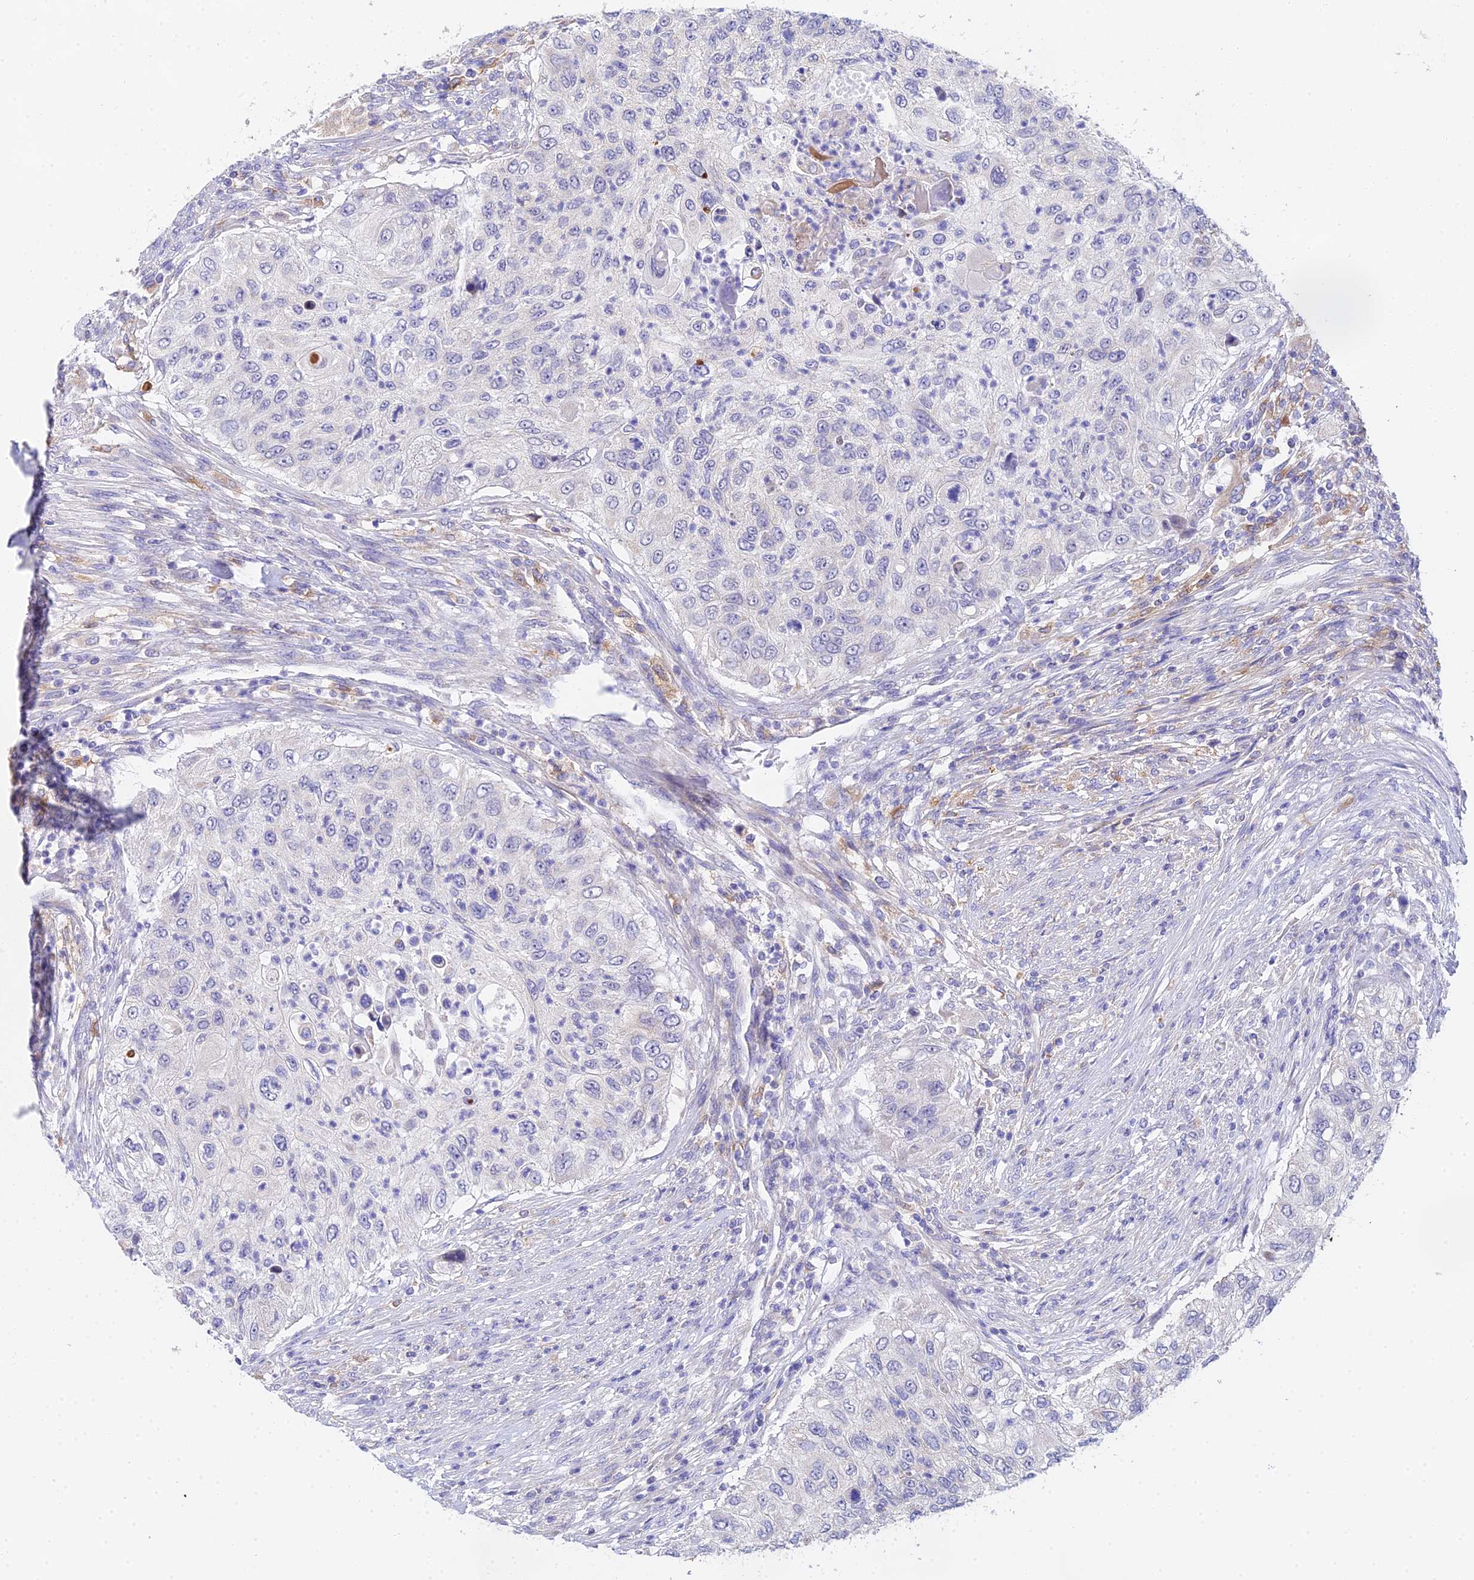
{"staining": {"intensity": "negative", "quantity": "none", "location": "none"}, "tissue": "urothelial cancer", "cell_type": "Tumor cells", "image_type": "cancer", "snomed": [{"axis": "morphology", "description": "Urothelial carcinoma, High grade"}, {"axis": "topography", "description": "Urinary bladder"}], "caption": "DAB (3,3'-diaminobenzidine) immunohistochemical staining of urothelial cancer reveals no significant positivity in tumor cells.", "gene": "PPP2R2C", "patient": {"sex": "female", "age": 60}}